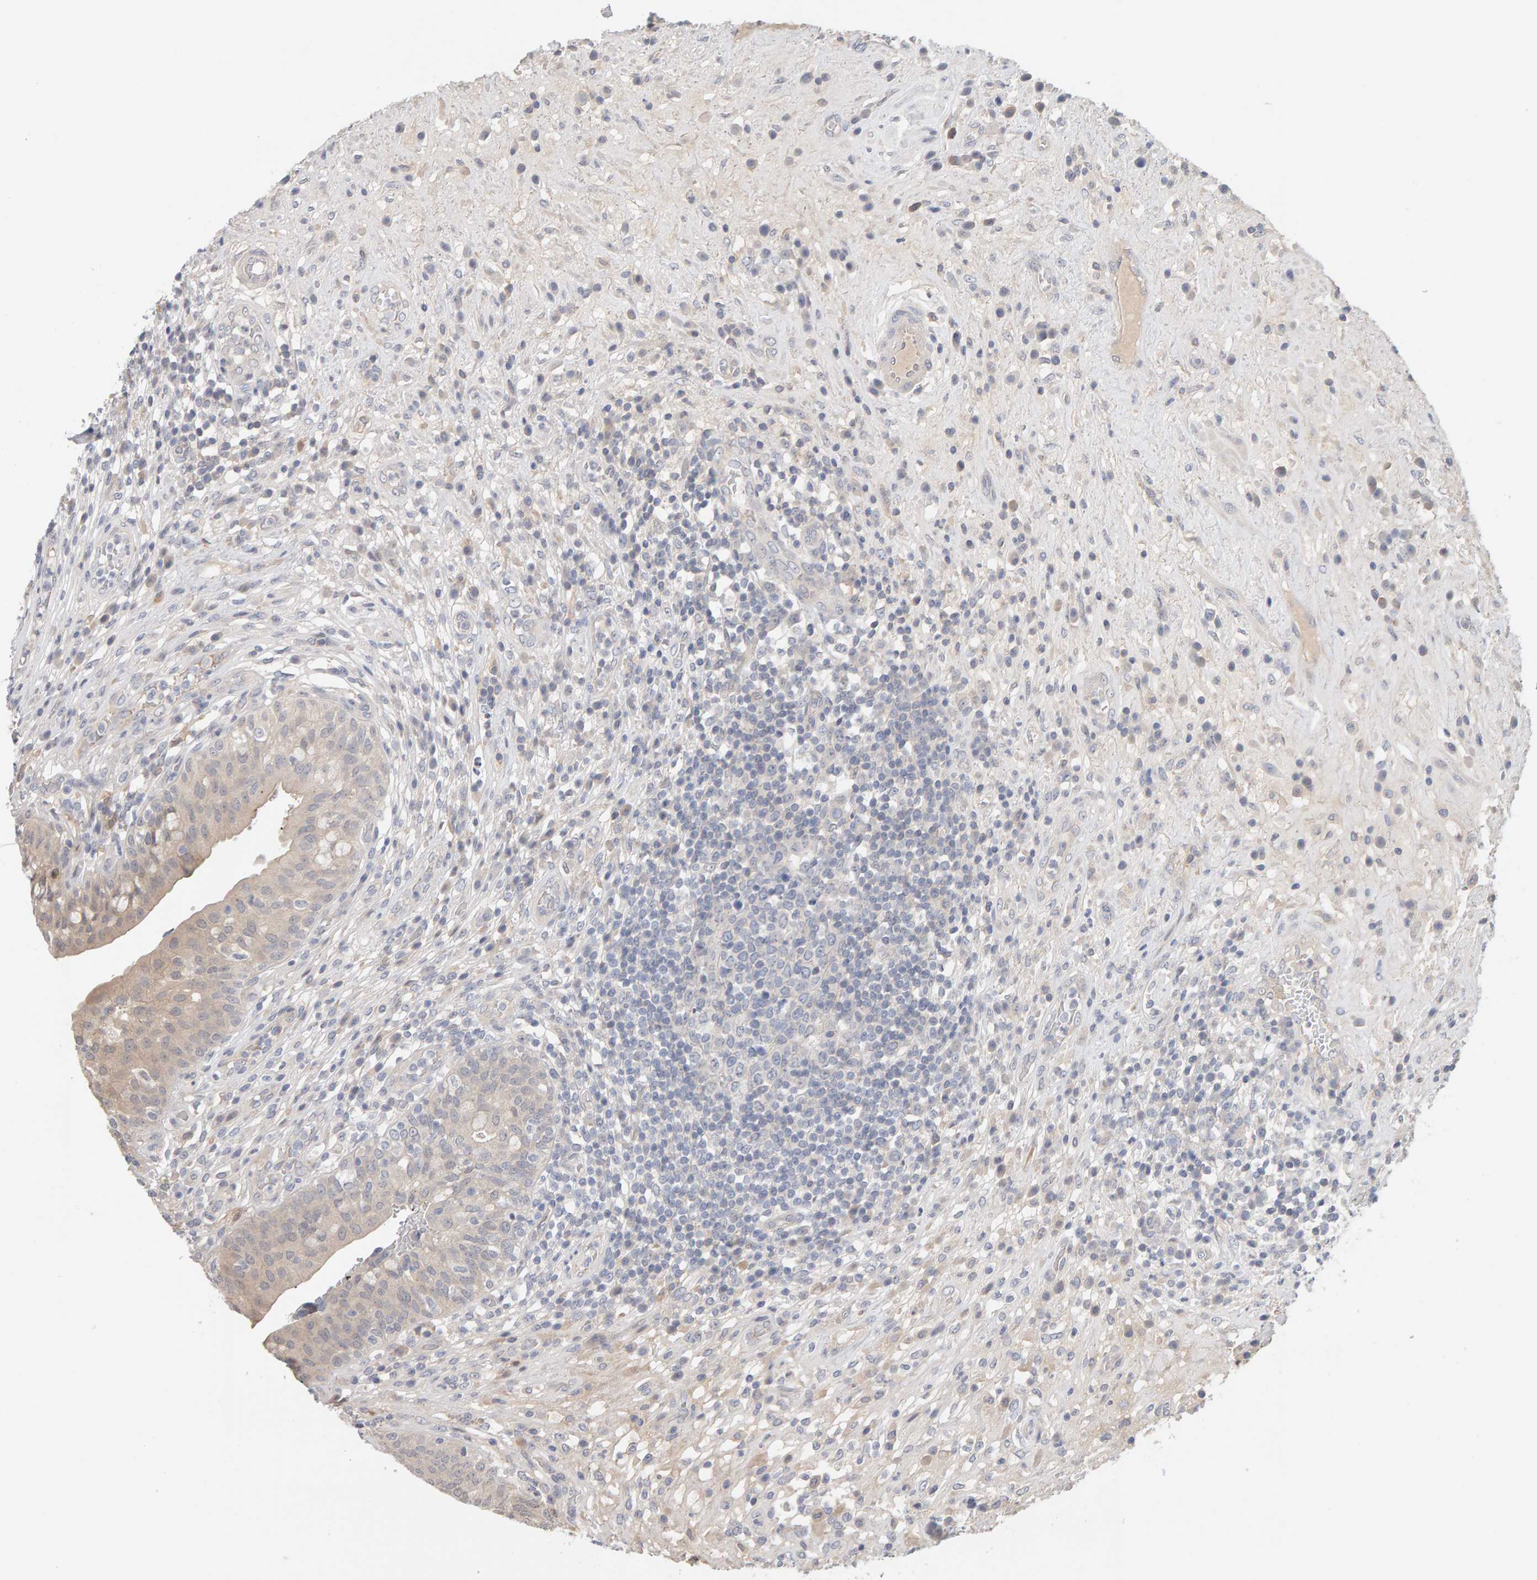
{"staining": {"intensity": "negative", "quantity": "none", "location": "none"}, "tissue": "urinary bladder", "cell_type": "Urothelial cells", "image_type": "normal", "snomed": [{"axis": "morphology", "description": "Normal tissue, NOS"}, {"axis": "topography", "description": "Urinary bladder"}], "caption": "Immunohistochemistry photomicrograph of benign urinary bladder: urinary bladder stained with DAB exhibits no significant protein positivity in urothelial cells.", "gene": "GFUS", "patient": {"sex": "female", "age": 62}}